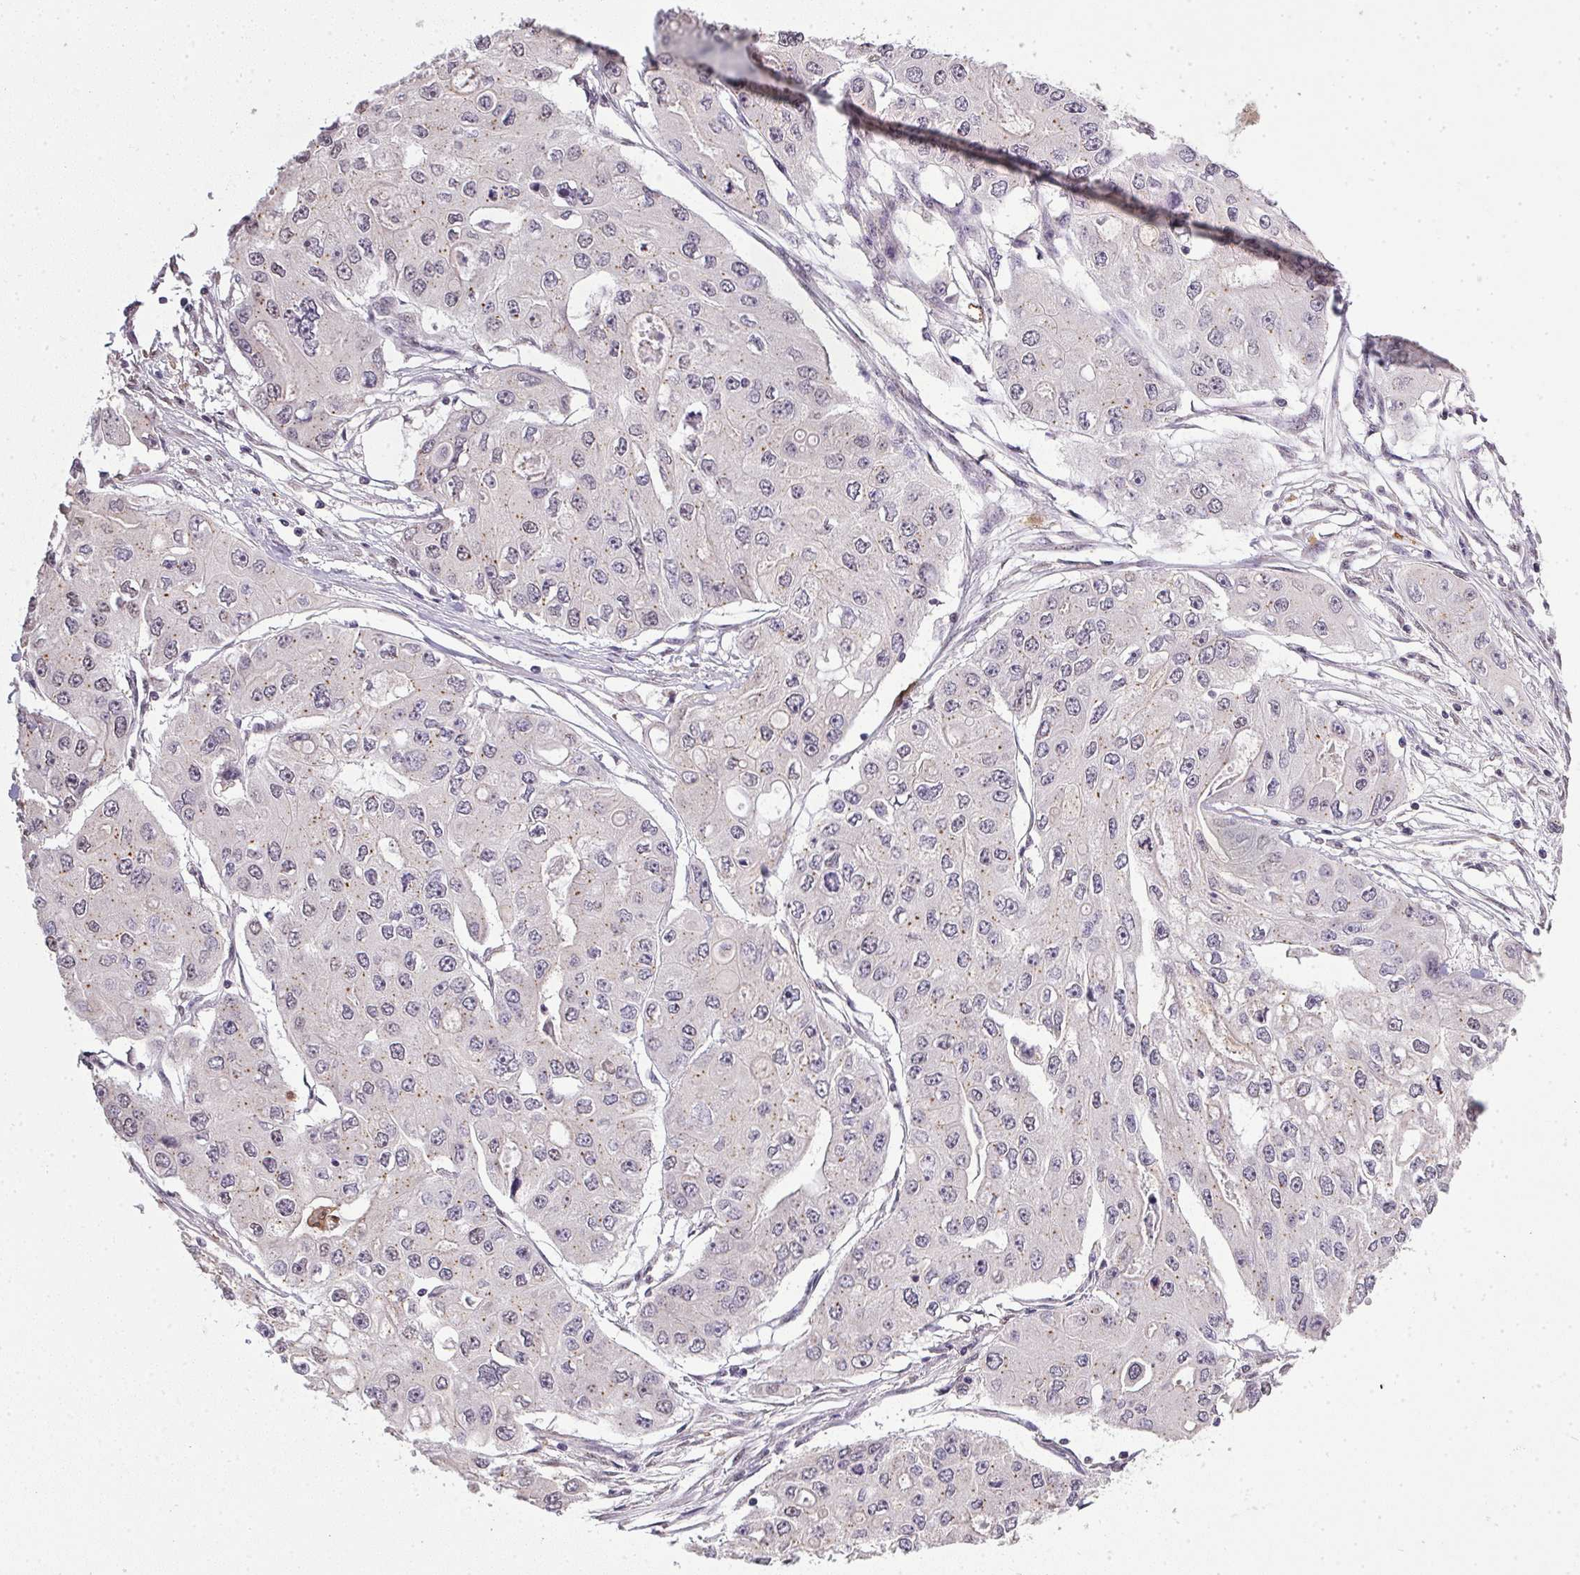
{"staining": {"intensity": "negative", "quantity": "none", "location": "none"}, "tissue": "ovarian cancer", "cell_type": "Tumor cells", "image_type": "cancer", "snomed": [{"axis": "morphology", "description": "Cystadenocarcinoma, serous, NOS"}, {"axis": "topography", "description": "Ovary"}], "caption": "IHC photomicrograph of human serous cystadenocarcinoma (ovarian) stained for a protein (brown), which displays no positivity in tumor cells. (DAB (3,3'-diaminobenzidine) immunohistochemistry (IHC) visualized using brightfield microscopy, high magnification).", "gene": "PPP4R4", "patient": {"sex": "female", "age": 56}}